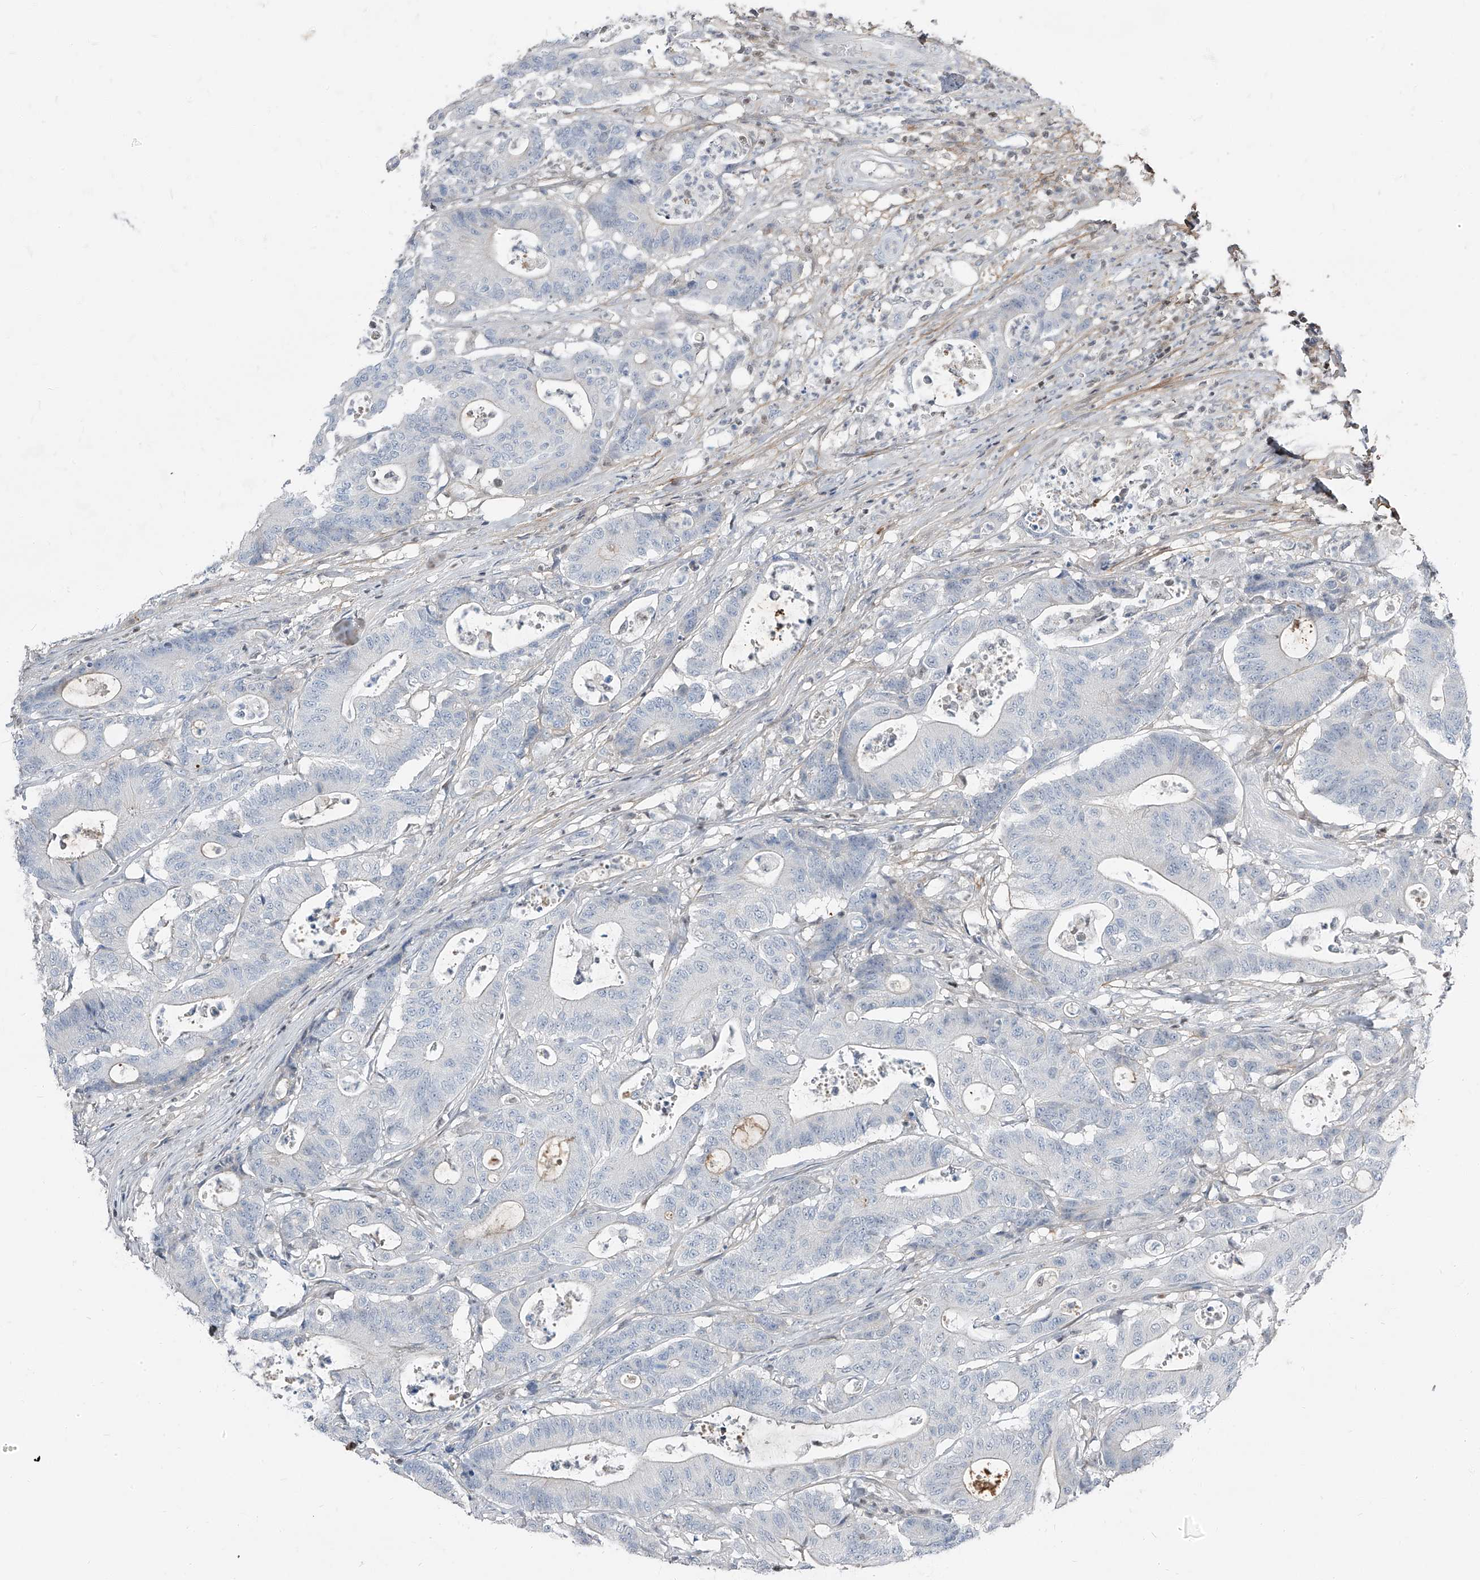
{"staining": {"intensity": "negative", "quantity": "none", "location": "none"}, "tissue": "colorectal cancer", "cell_type": "Tumor cells", "image_type": "cancer", "snomed": [{"axis": "morphology", "description": "Adenocarcinoma, NOS"}, {"axis": "topography", "description": "Colon"}], "caption": "Micrograph shows no protein staining in tumor cells of adenocarcinoma (colorectal) tissue. The staining was performed using DAB to visualize the protein expression in brown, while the nuclei were stained in blue with hematoxylin (Magnification: 20x).", "gene": "HOXA3", "patient": {"sex": "female", "age": 84}}